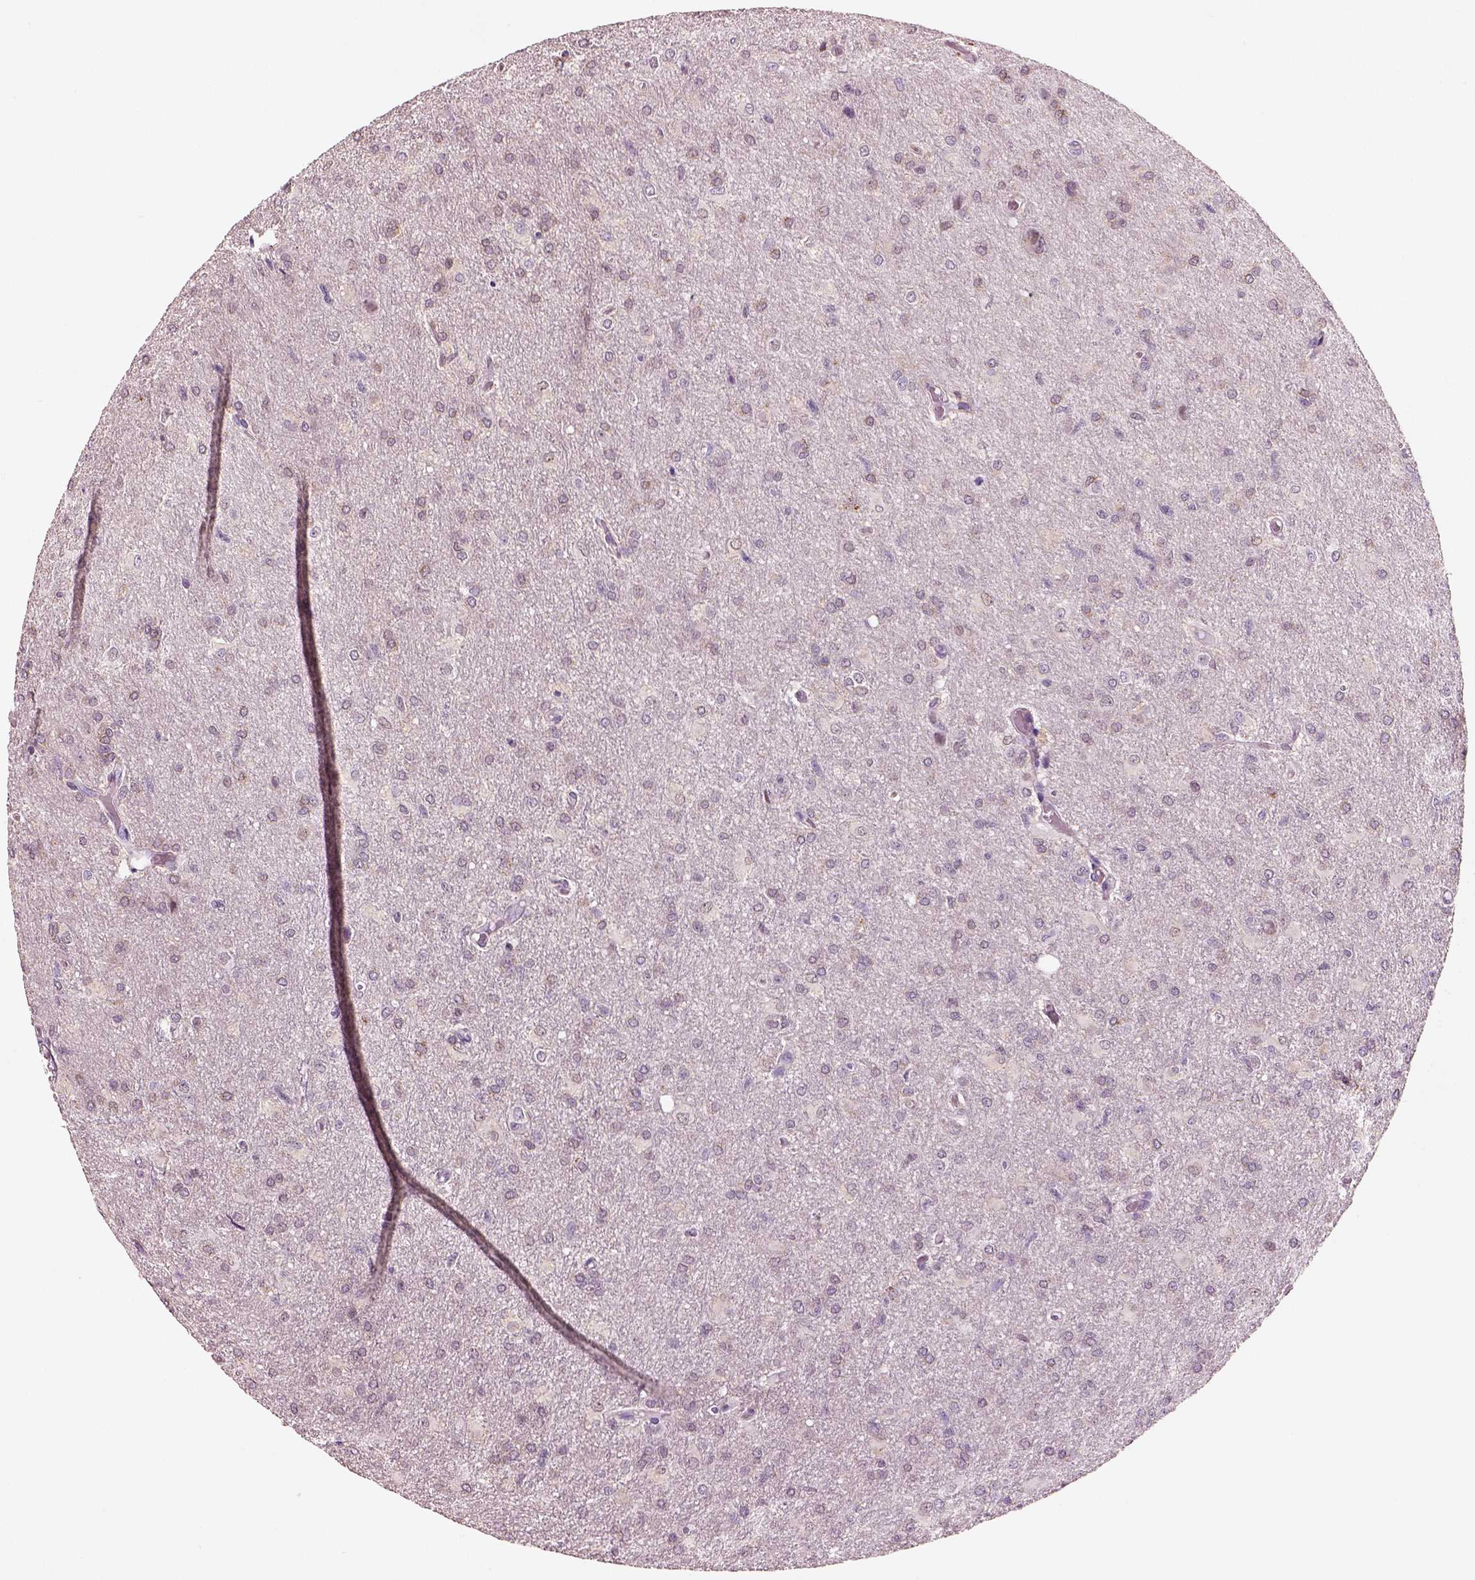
{"staining": {"intensity": "weak", "quantity": "25%-75%", "location": "cytoplasmic/membranous"}, "tissue": "glioma", "cell_type": "Tumor cells", "image_type": "cancer", "snomed": [{"axis": "morphology", "description": "Glioma, malignant, High grade"}, {"axis": "topography", "description": "Brain"}], "caption": "DAB immunohistochemical staining of malignant high-grade glioma exhibits weak cytoplasmic/membranous protein positivity in about 25%-75% of tumor cells. The protein is stained brown, and the nuclei are stained in blue (DAB (3,3'-diaminobenzidine) IHC with brightfield microscopy, high magnification).", "gene": "ELSPBP1", "patient": {"sex": "male", "age": 68}}